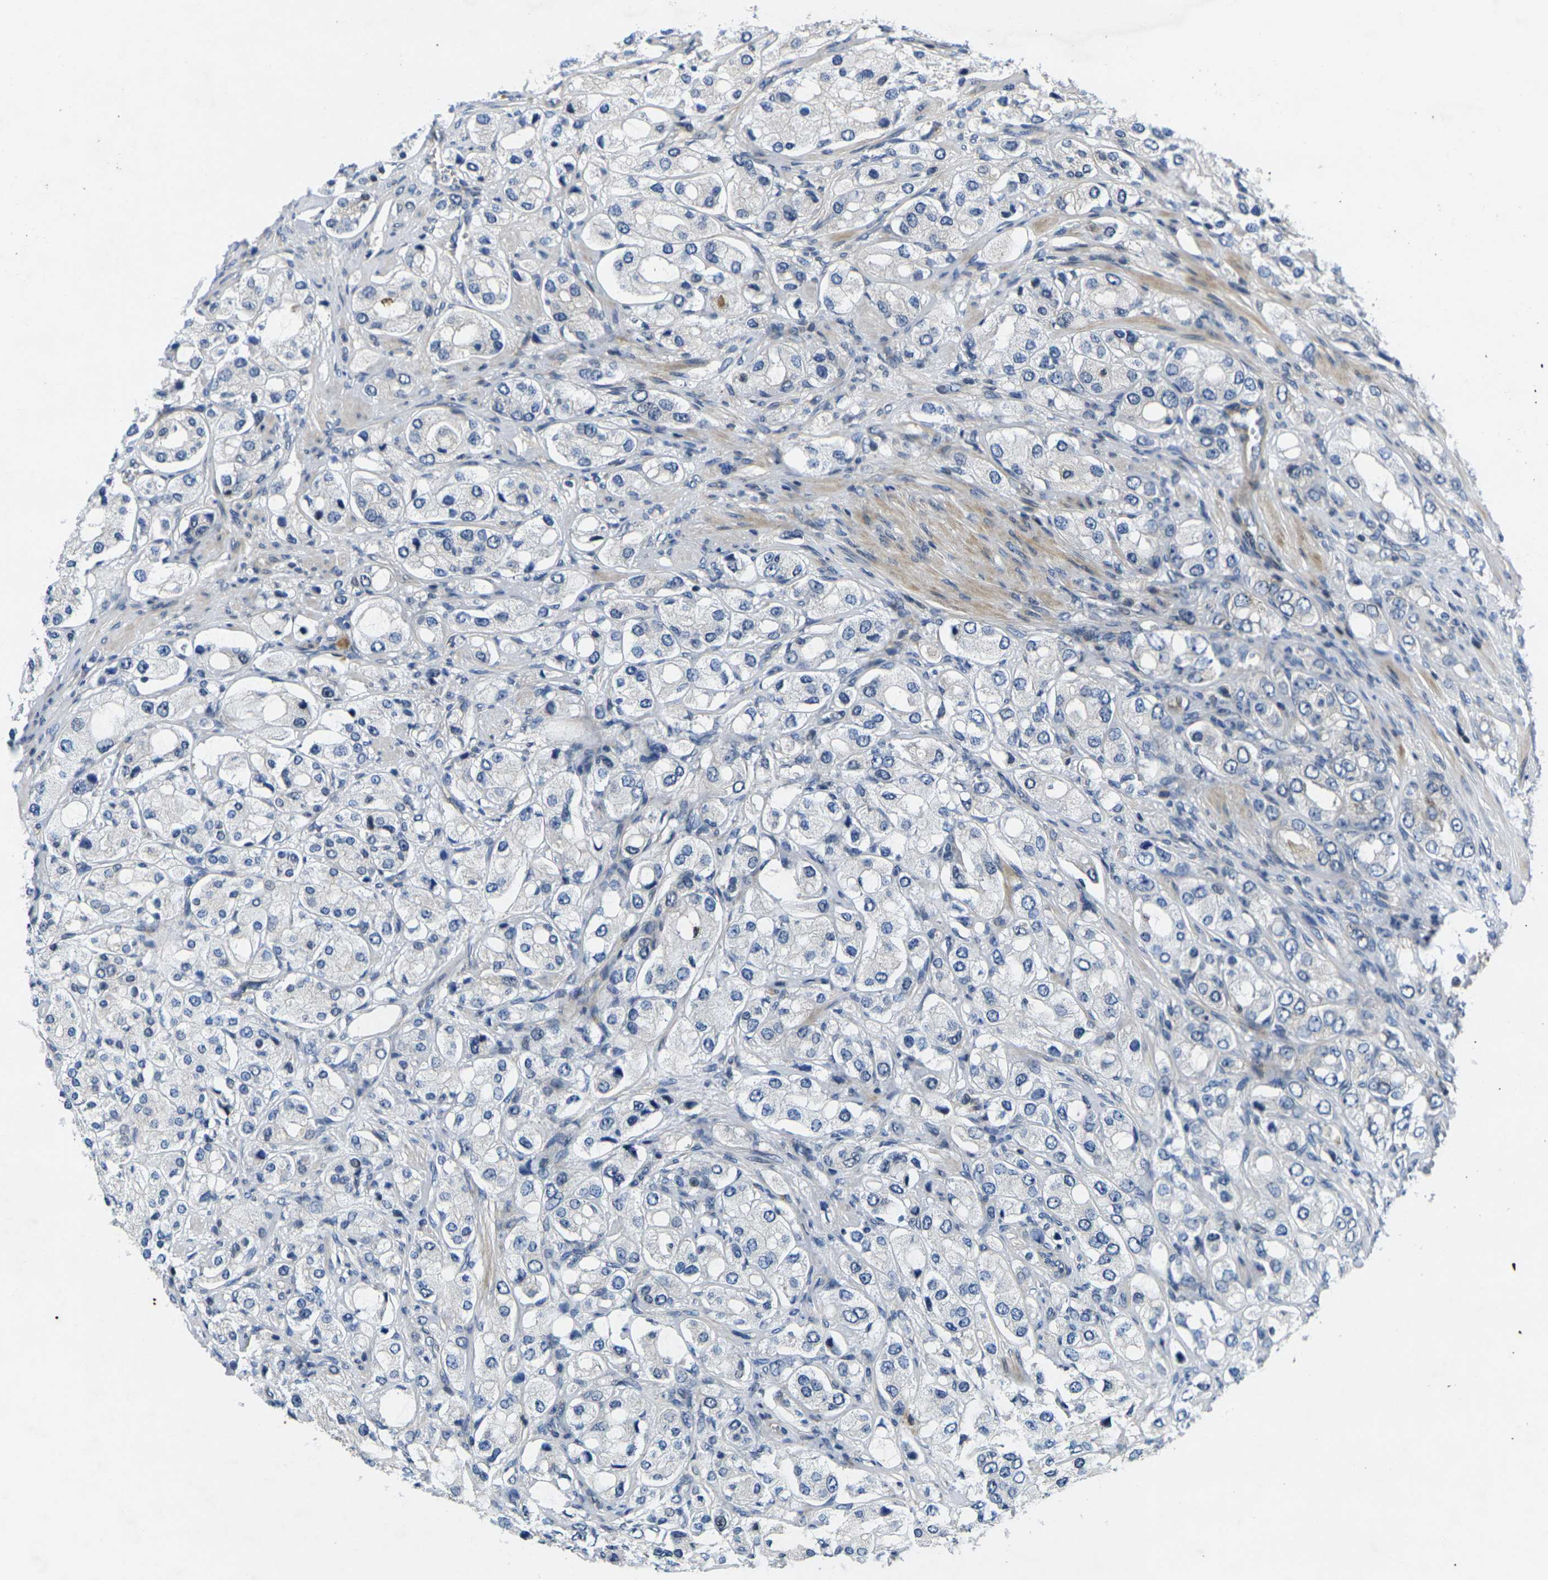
{"staining": {"intensity": "negative", "quantity": "none", "location": "none"}, "tissue": "prostate cancer", "cell_type": "Tumor cells", "image_type": "cancer", "snomed": [{"axis": "morphology", "description": "Adenocarcinoma, High grade"}, {"axis": "topography", "description": "Prostate"}], "caption": "Tumor cells are negative for brown protein staining in prostate cancer (high-grade adenocarcinoma).", "gene": "ROBO2", "patient": {"sex": "male", "age": 65}}